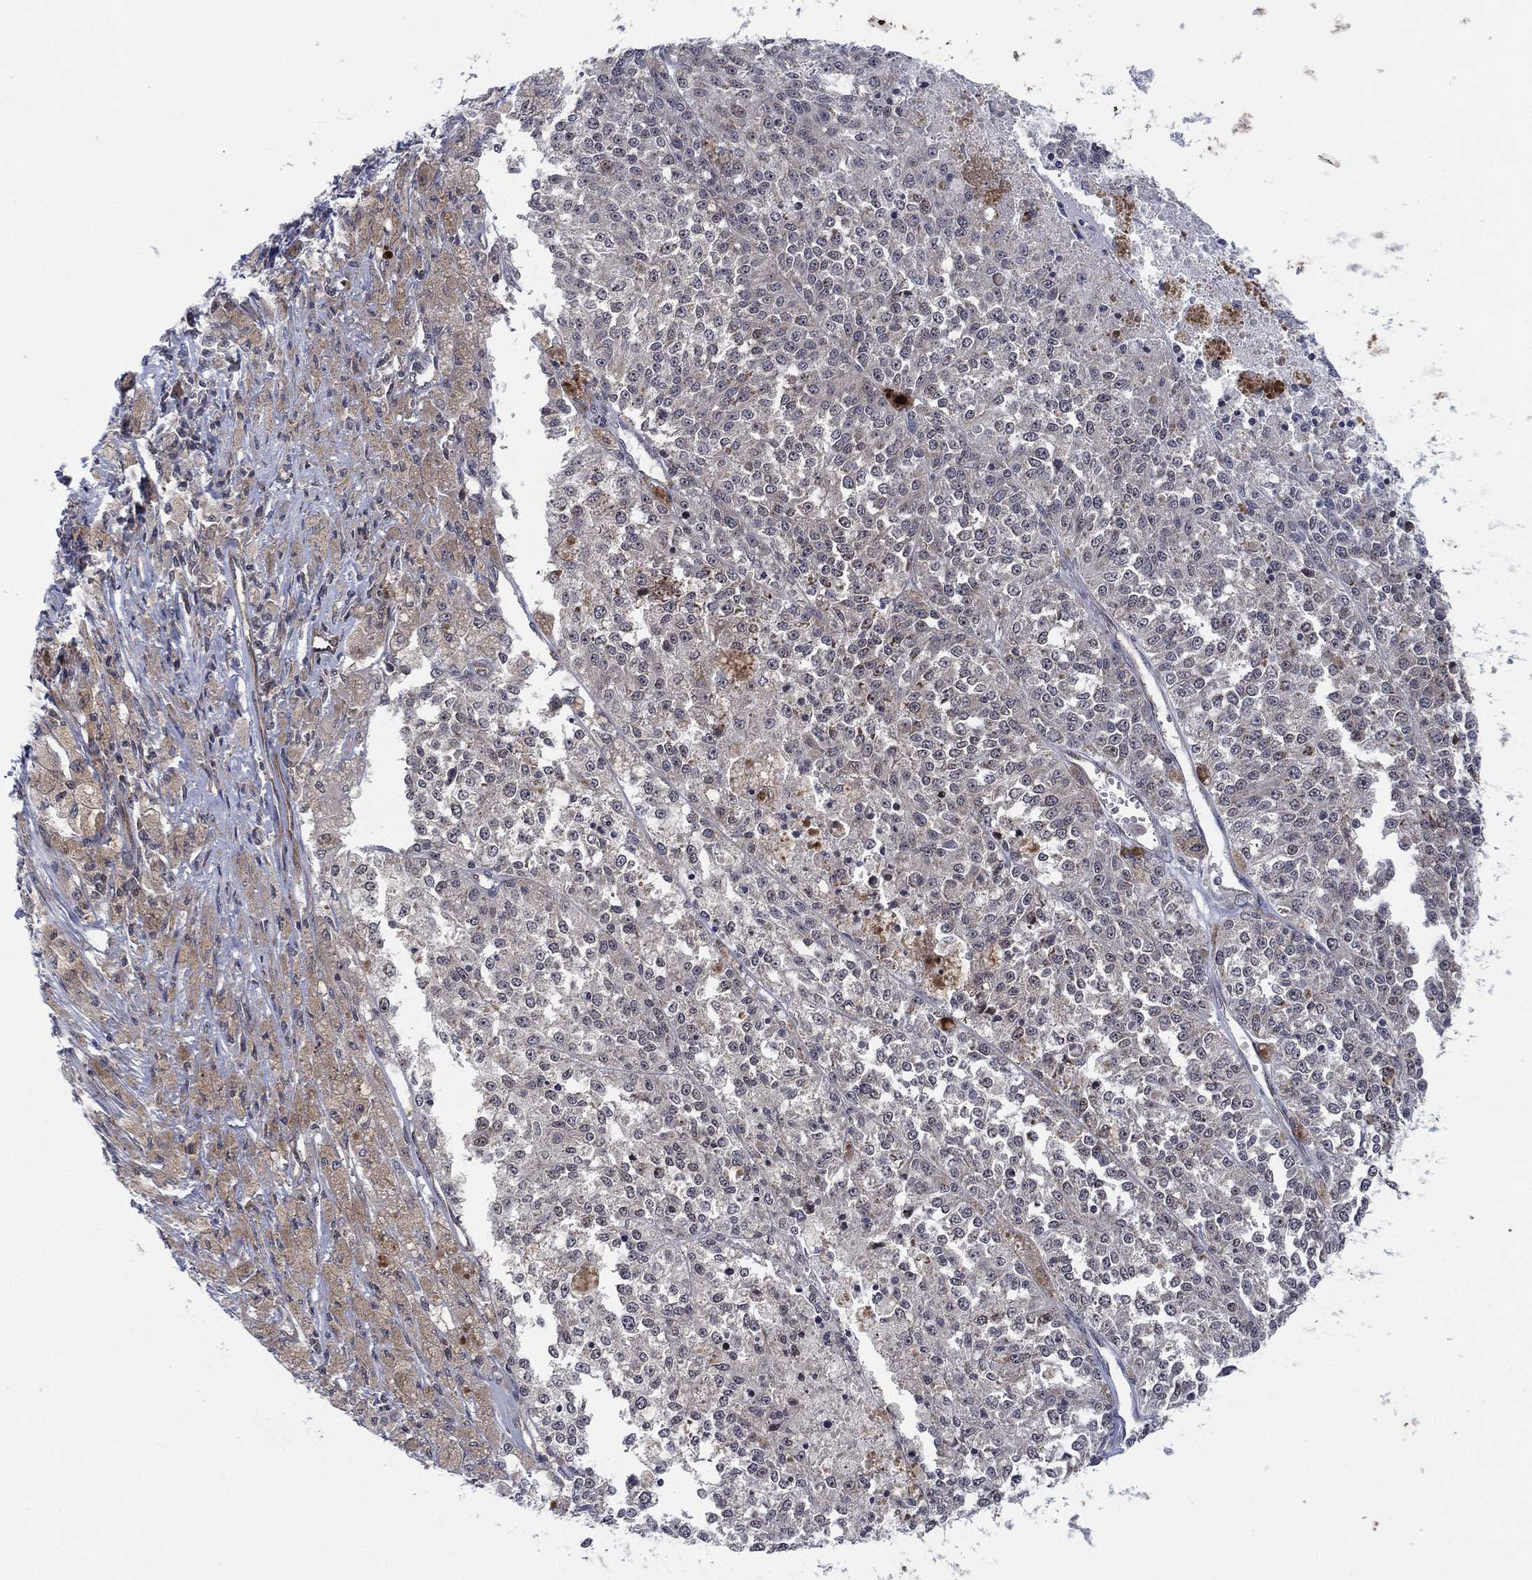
{"staining": {"intensity": "negative", "quantity": "none", "location": "none"}, "tissue": "melanoma", "cell_type": "Tumor cells", "image_type": "cancer", "snomed": [{"axis": "morphology", "description": "Malignant melanoma, Metastatic site"}, {"axis": "topography", "description": "Lymph node"}], "caption": "This photomicrograph is of melanoma stained with immunohistochemistry to label a protein in brown with the nuclei are counter-stained blue. There is no expression in tumor cells. Nuclei are stained in blue.", "gene": "TMCO1", "patient": {"sex": "female", "age": 64}}